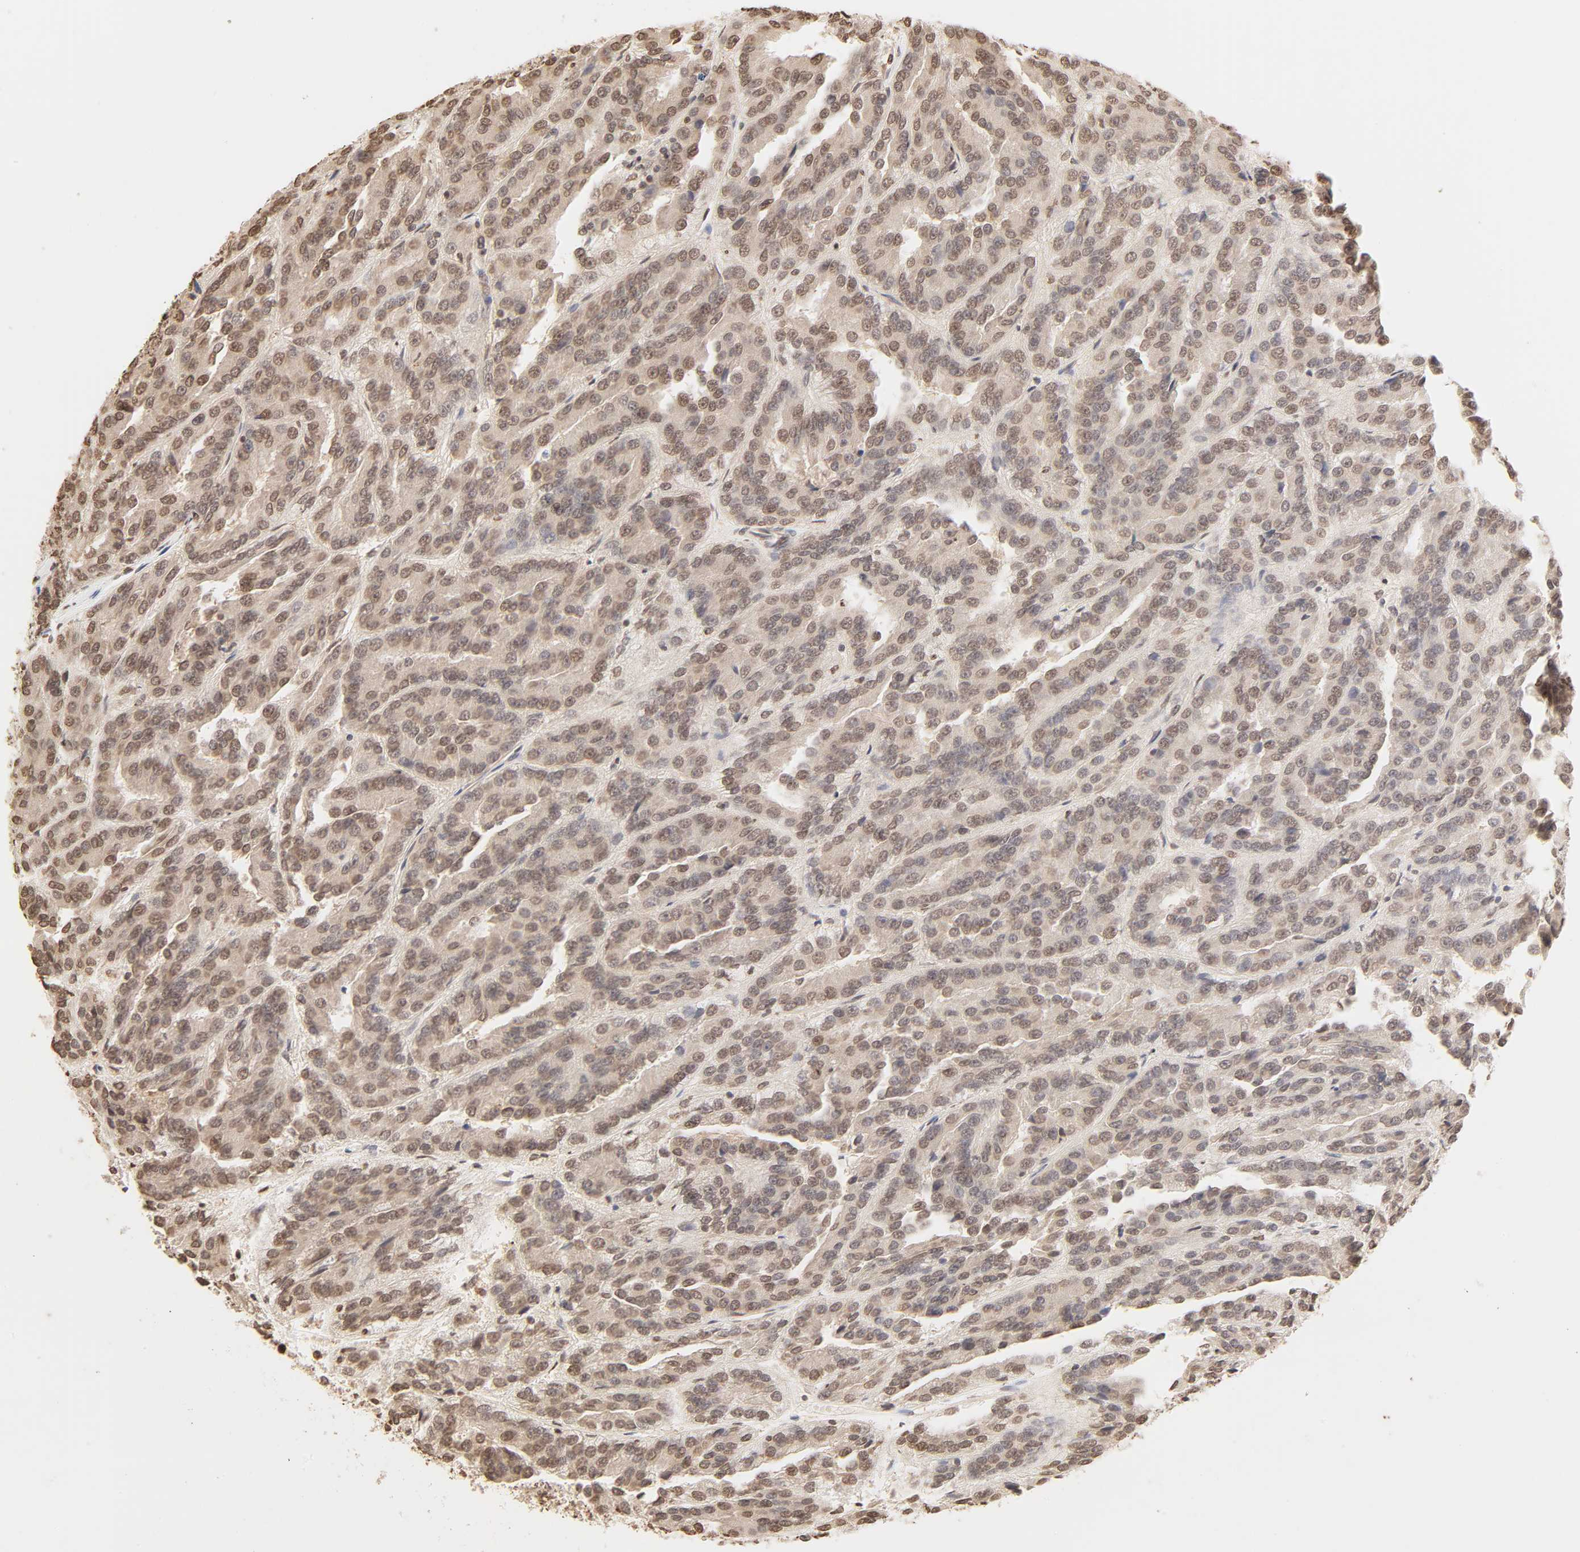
{"staining": {"intensity": "moderate", "quantity": ">75%", "location": "cytoplasmic/membranous,nuclear"}, "tissue": "renal cancer", "cell_type": "Tumor cells", "image_type": "cancer", "snomed": [{"axis": "morphology", "description": "Adenocarcinoma, NOS"}, {"axis": "topography", "description": "Kidney"}], "caption": "Brown immunohistochemical staining in renal adenocarcinoma exhibits moderate cytoplasmic/membranous and nuclear expression in about >75% of tumor cells.", "gene": "TBL1X", "patient": {"sex": "male", "age": 46}}